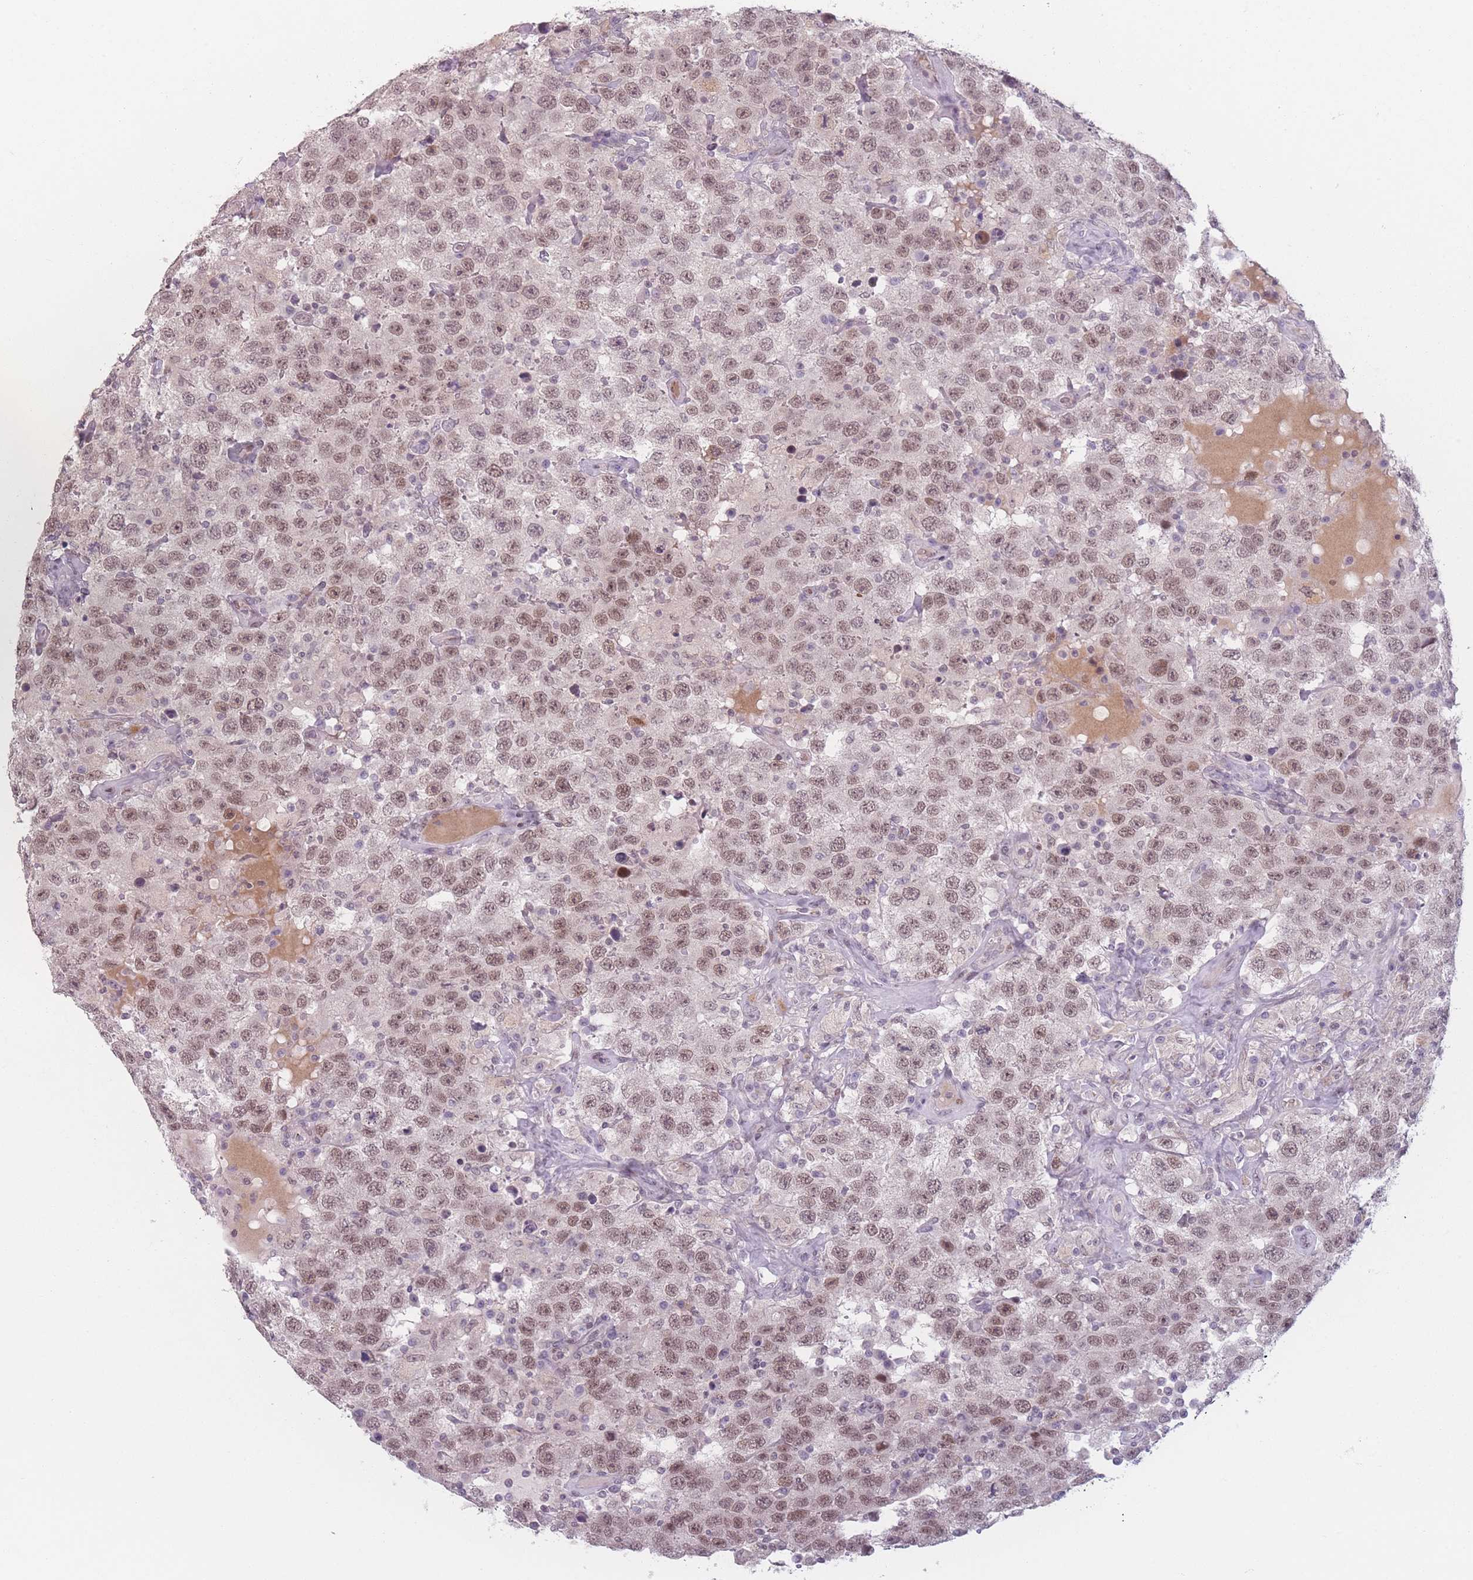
{"staining": {"intensity": "moderate", "quantity": ">75%", "location": "nuclear"}, "tissue": "testis cancer", "cell_type": "Tumor cells", "image_type": "cancer", "snomed": [{"axis": "morphology", "description": "Seminoma, NOS"}, {"axis": "topography", "description": "Testis"}], "caption": "Immunohistochemistry of testis cancer exhibits medium levels of moderate nuclear staining in approximately >75% of tumor cells. The staining was performed using DAB (3,3'-diaminobenzidine) to visualize the protein expression in brown, while the nuclei were stained in blue with hematoxylin (Magnification: 20x).", "gene": "OR10C1", "patient": {"sex": "male", "age": 41}}